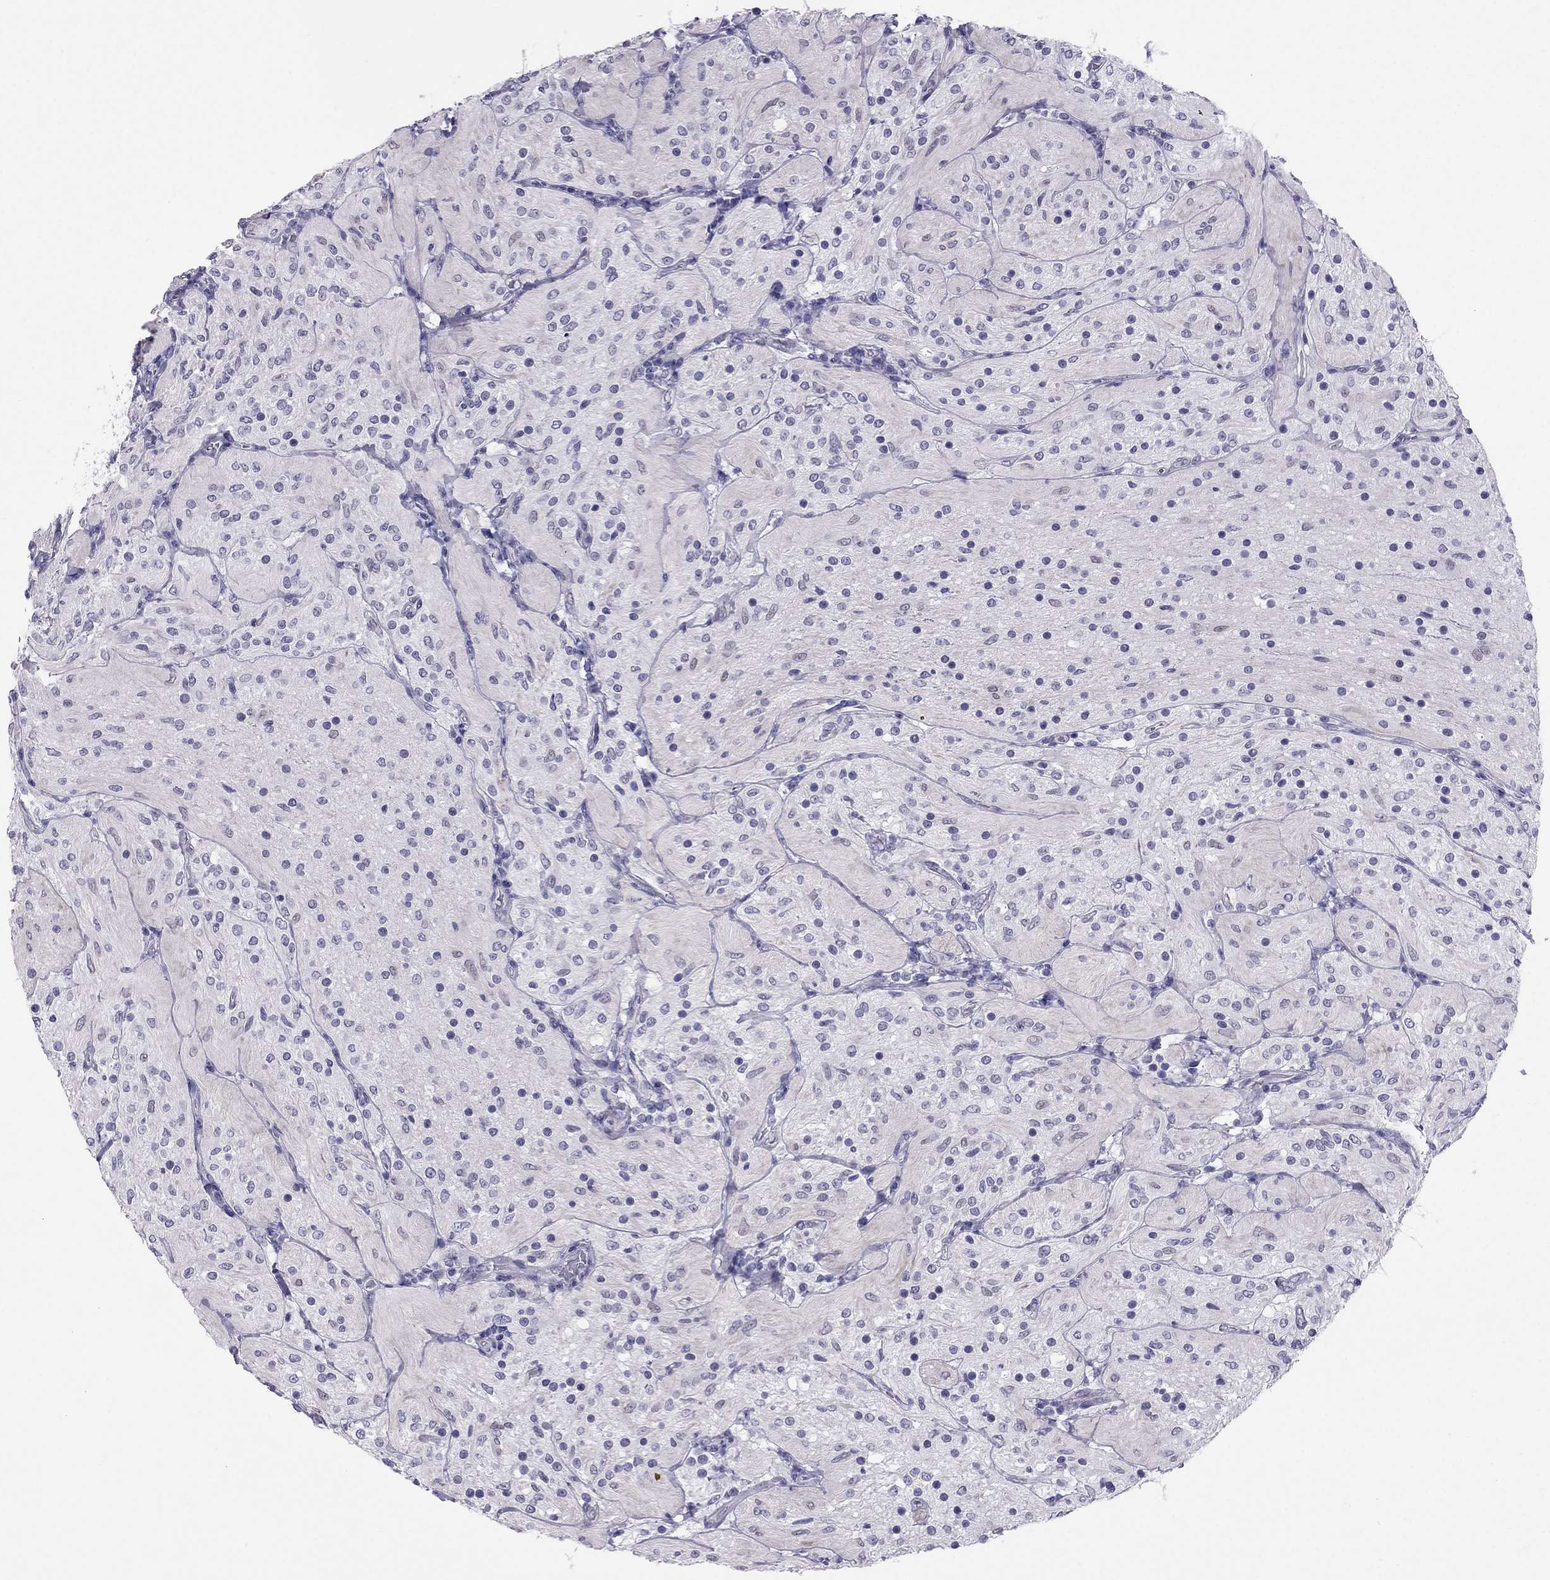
{"staining": {"intensity": "negative", "quantity": "none", "location": "none"}, "tissue": "glioma", "cell_type": "Tumor cells", "image_type": "cancer", "snomed": [{"axis": "morphology", "description": "Glioma, malignant, Low grade"}, {"axis": "topography", "description": "Brain"}], "caption": "Human glioma stained for a protein using IHC demonstrates no expression in tumor cells.", "gene": "CROCC2", "patient": {"sex": "male", "age": 3}}